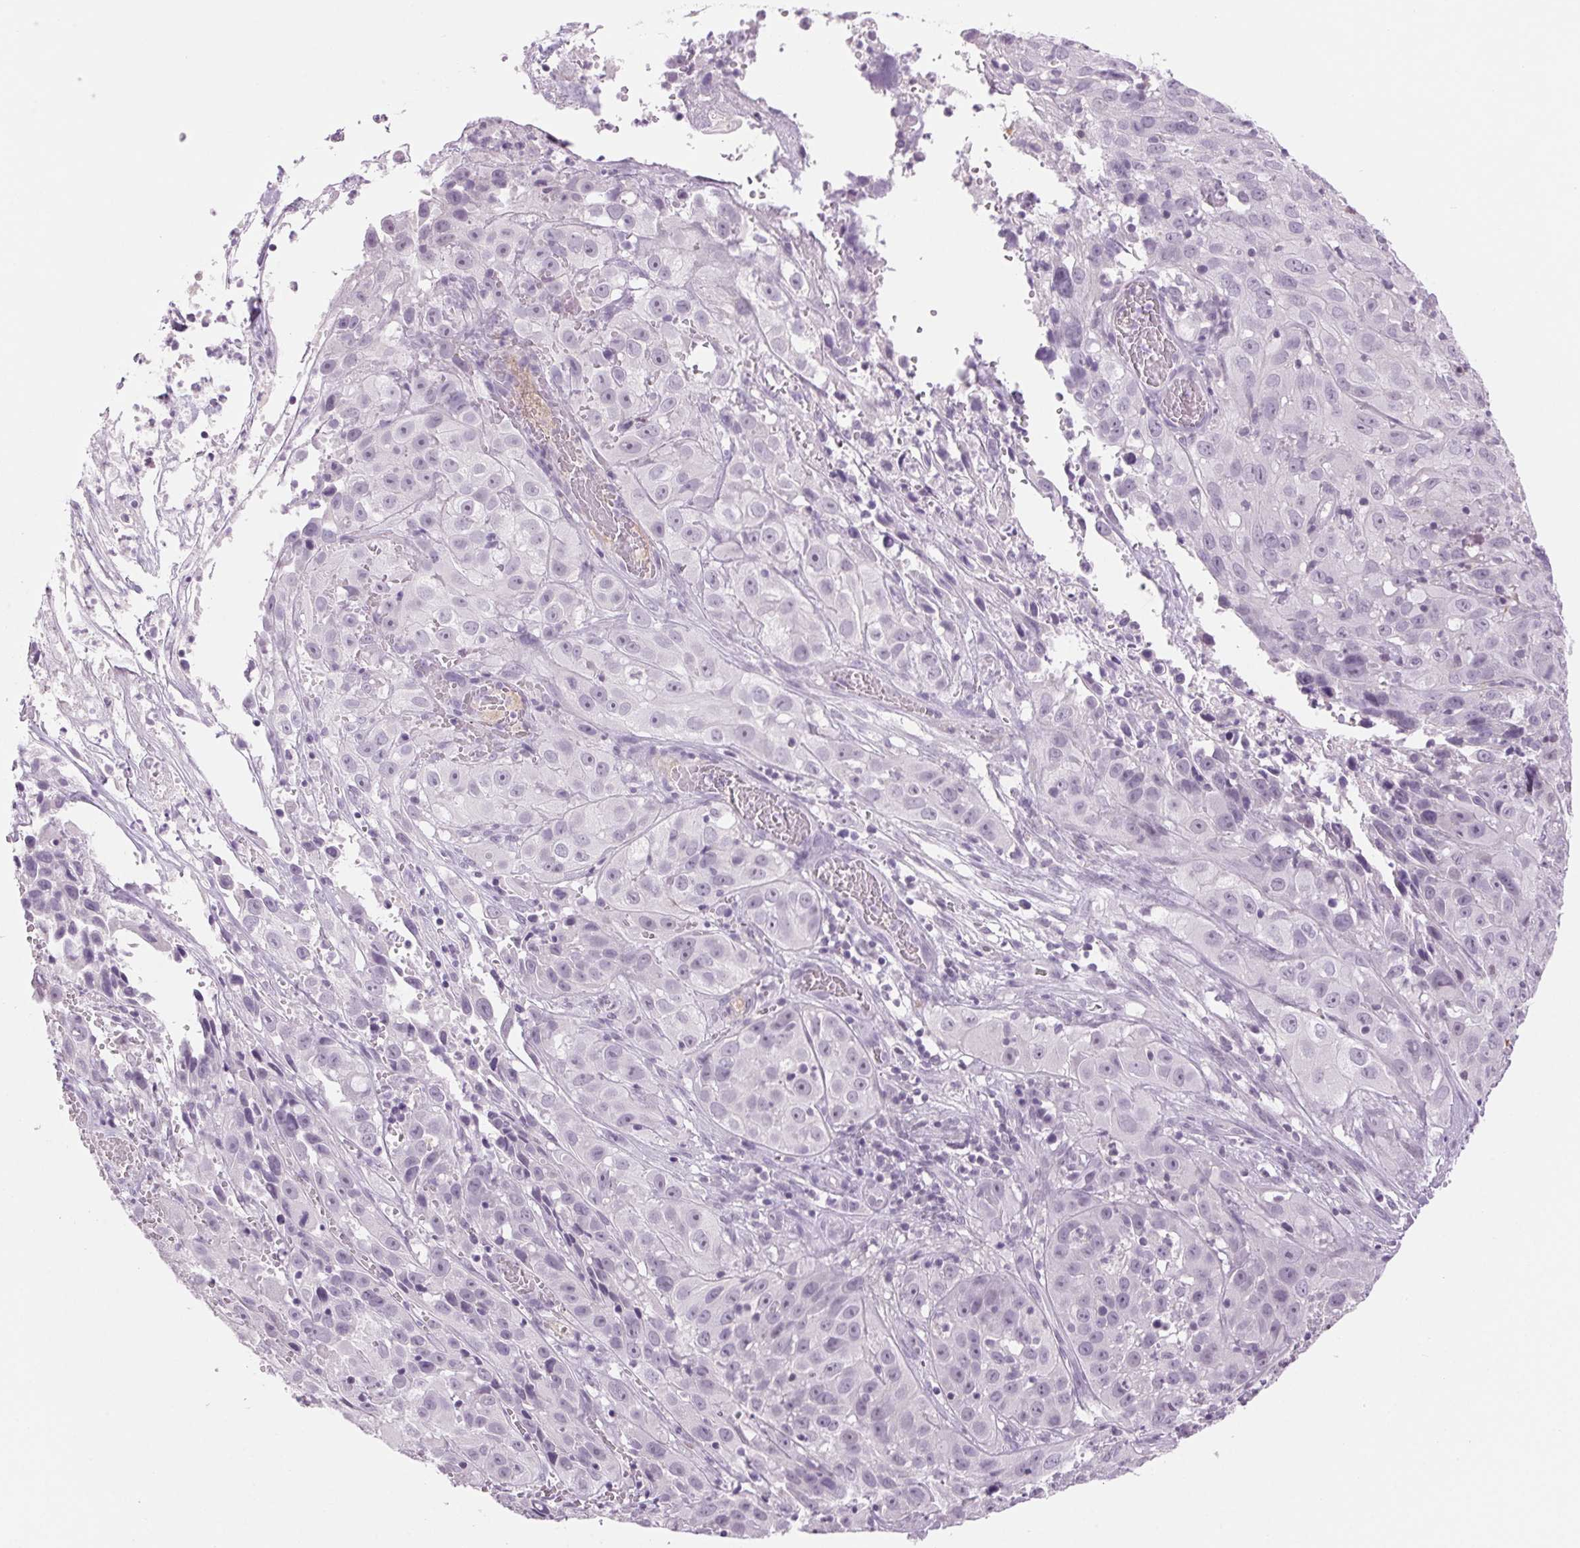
{"staining": {"intensity": "negative", "quantity": "none", "location": "none"}, "tissue": "cervical cancer", "cell_type": "Tumor cells", "image_type": "cancer", "snomed": [{"axis": "morphology", "description": "Squamous cell carcinoma, NOS"}, {"axis": "topography", "description": "Cervix"}], "caption": "Tumor cells show no significant positivity in cervical cancer.", "gene": "SLC6A19", "patient": {"sex": "female", "age": 32}}